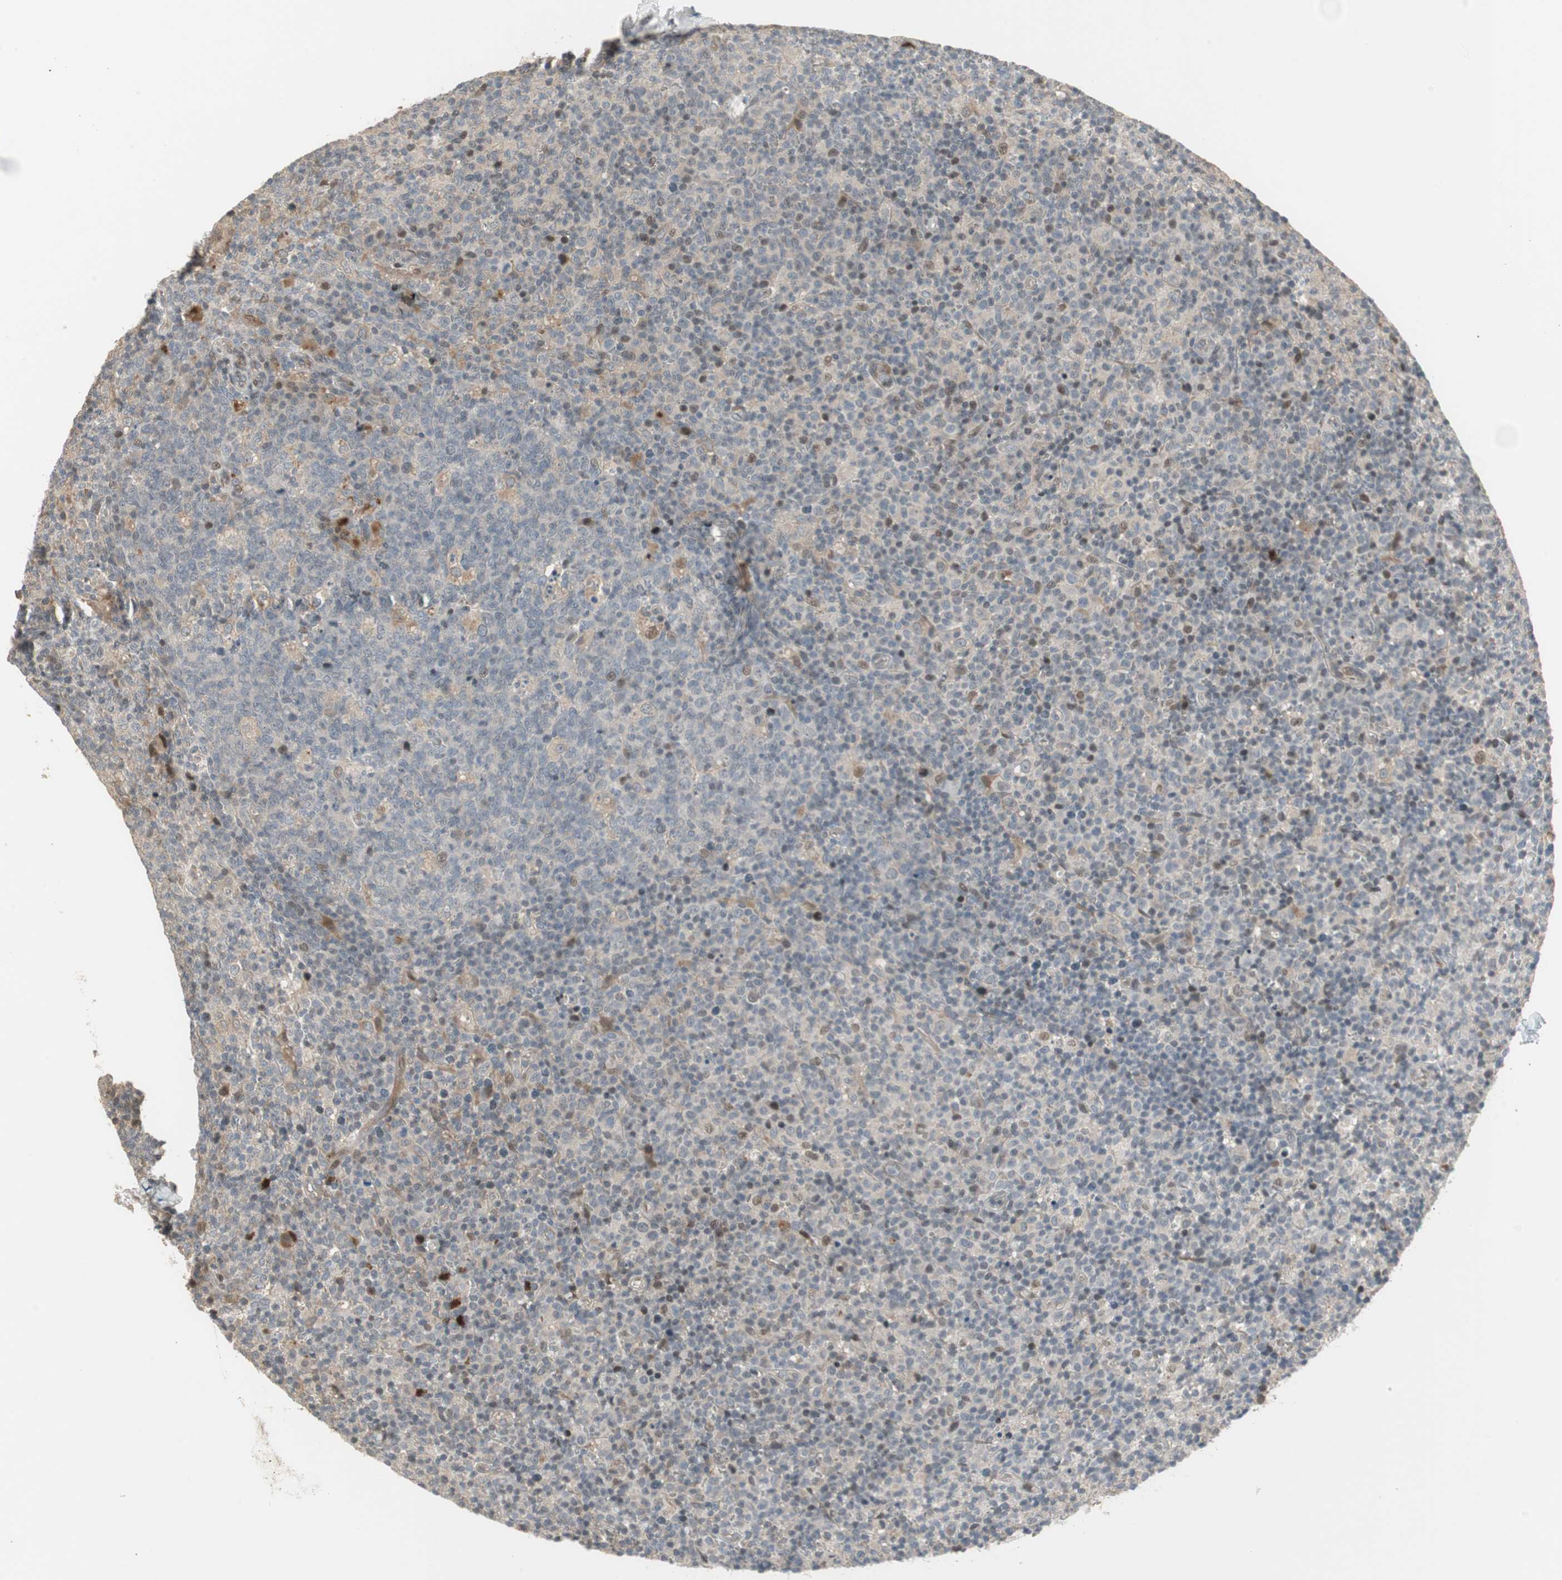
{"staining": {"intensity": "weak", "quantity": "<25%", "location": "cytoplasmic/membranous,nuclear"}, "tissue": "lymph node", "cell_type": "Germinal center cells", "image_type": "normal", "snomed": [{"axis": "morphology", "description": "Normal tissue, NOS"}, {"axis": "morphology", "description": "Inflammation, NOS"}, {"axis": "topography", "description": "Lymph node"}], "caption": "The histopathology image exhibits no staining of germinal center cells in normal lymph node.", "gene": "SNX4", "patient": {"sex": "male", "age": 55}}